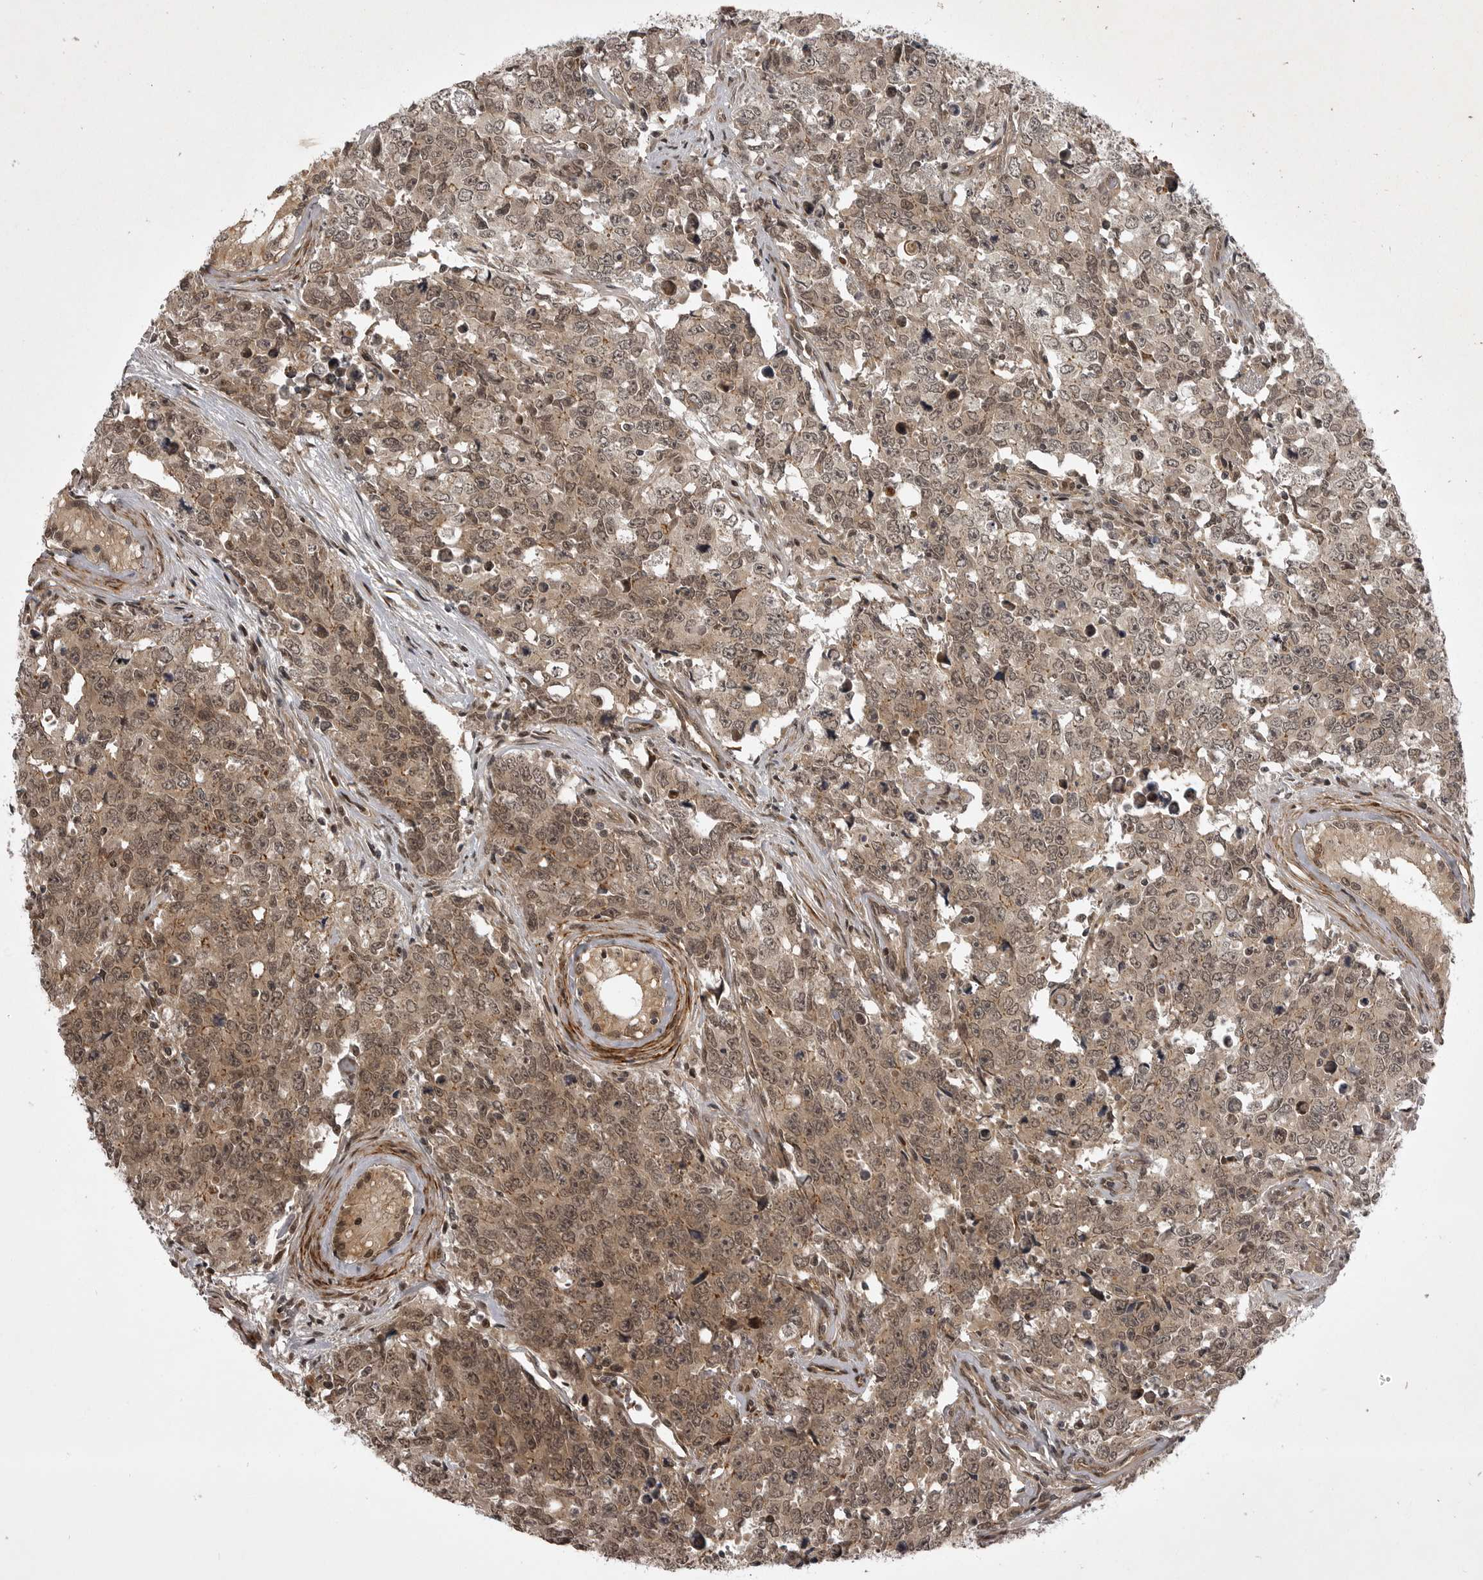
{"staining": {"intensity": "moderate", "quantity": ">75%", "location": "cytoplasmic/membranous,nuclear"}, "tissue": "testis cancer", "cell_type": "Tumor cells", "image_type": "cancer", "snomed": [{"axis": "morphology", "description": "Carcinoma, Embryonal, NOS"}, {"axis": "topography", "description": "Testis"}], "caption": "A brown stain shows moderate cytoplasmic/membranous and nuclear positivity of a protein in human testis embryonal carcinoma tumor cells. The staining is performed using DAB (3,3'-diaminobenzidine) brown chromogen to label protein expression. The nuclei are counter-stained blue using hematoxylin.", "gene": "SNX16", "patient": {"sex": "male", "age": 28}}